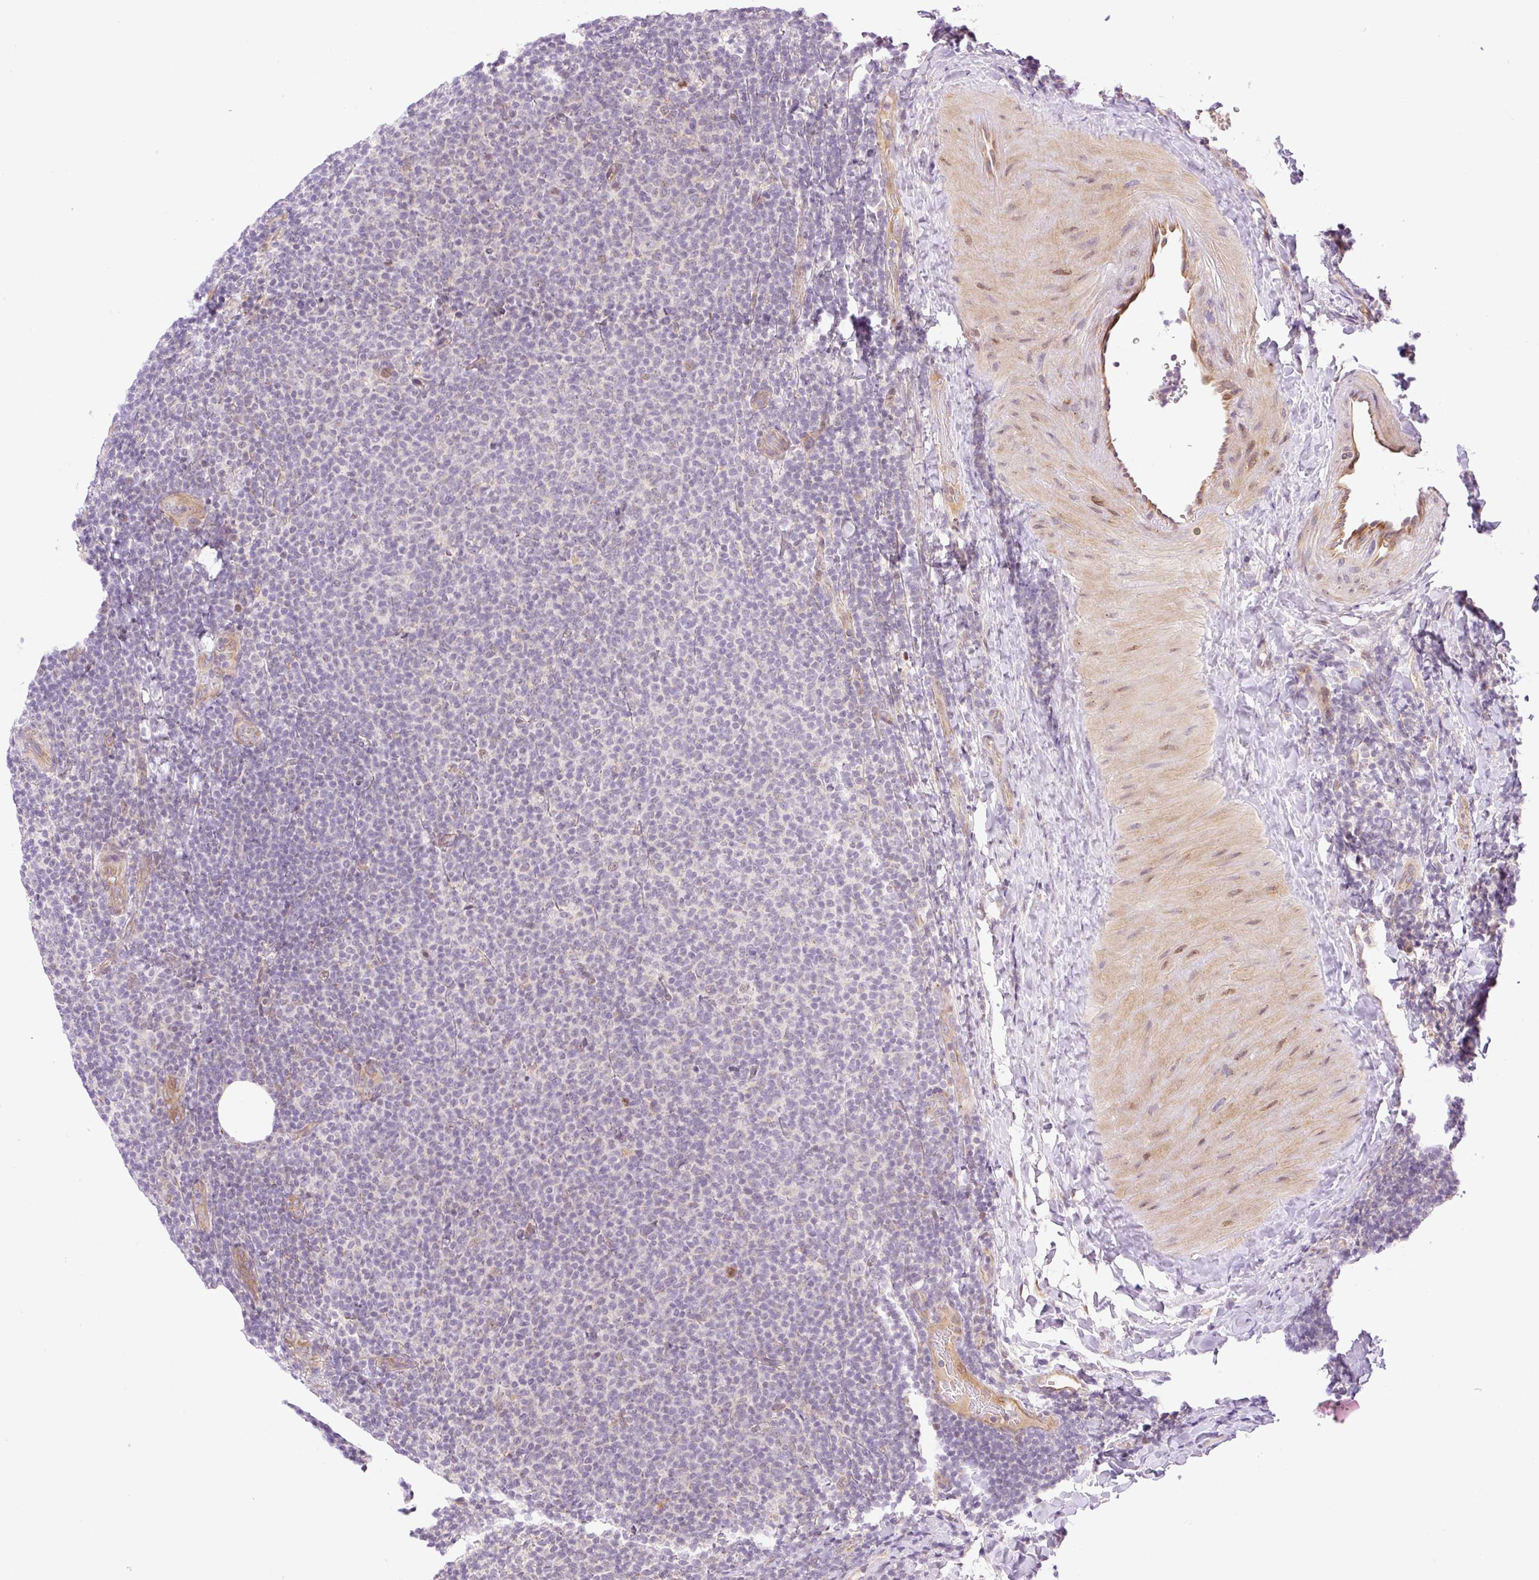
{"staining": {"intensity": "negative", "quantity": "none", "location": "none"}, "tissue": "lymphoma", "cell_type": "Tumor cells", "image_type": "cancer", "snomed": [{"axis": "morphology", "description": "Malignant lymphoma, non-Hodgkin's type, Low grade"}, {"axis": "topography", "description": "Lymph node"}], "caption": "An immunohistochemistry (IHC) photomicrograph of lymphoma is shown. There is no staining in tumor cells of lymphoma.", "gene": "ZNF394", "patient": {"sex": "male", "age": 66}}